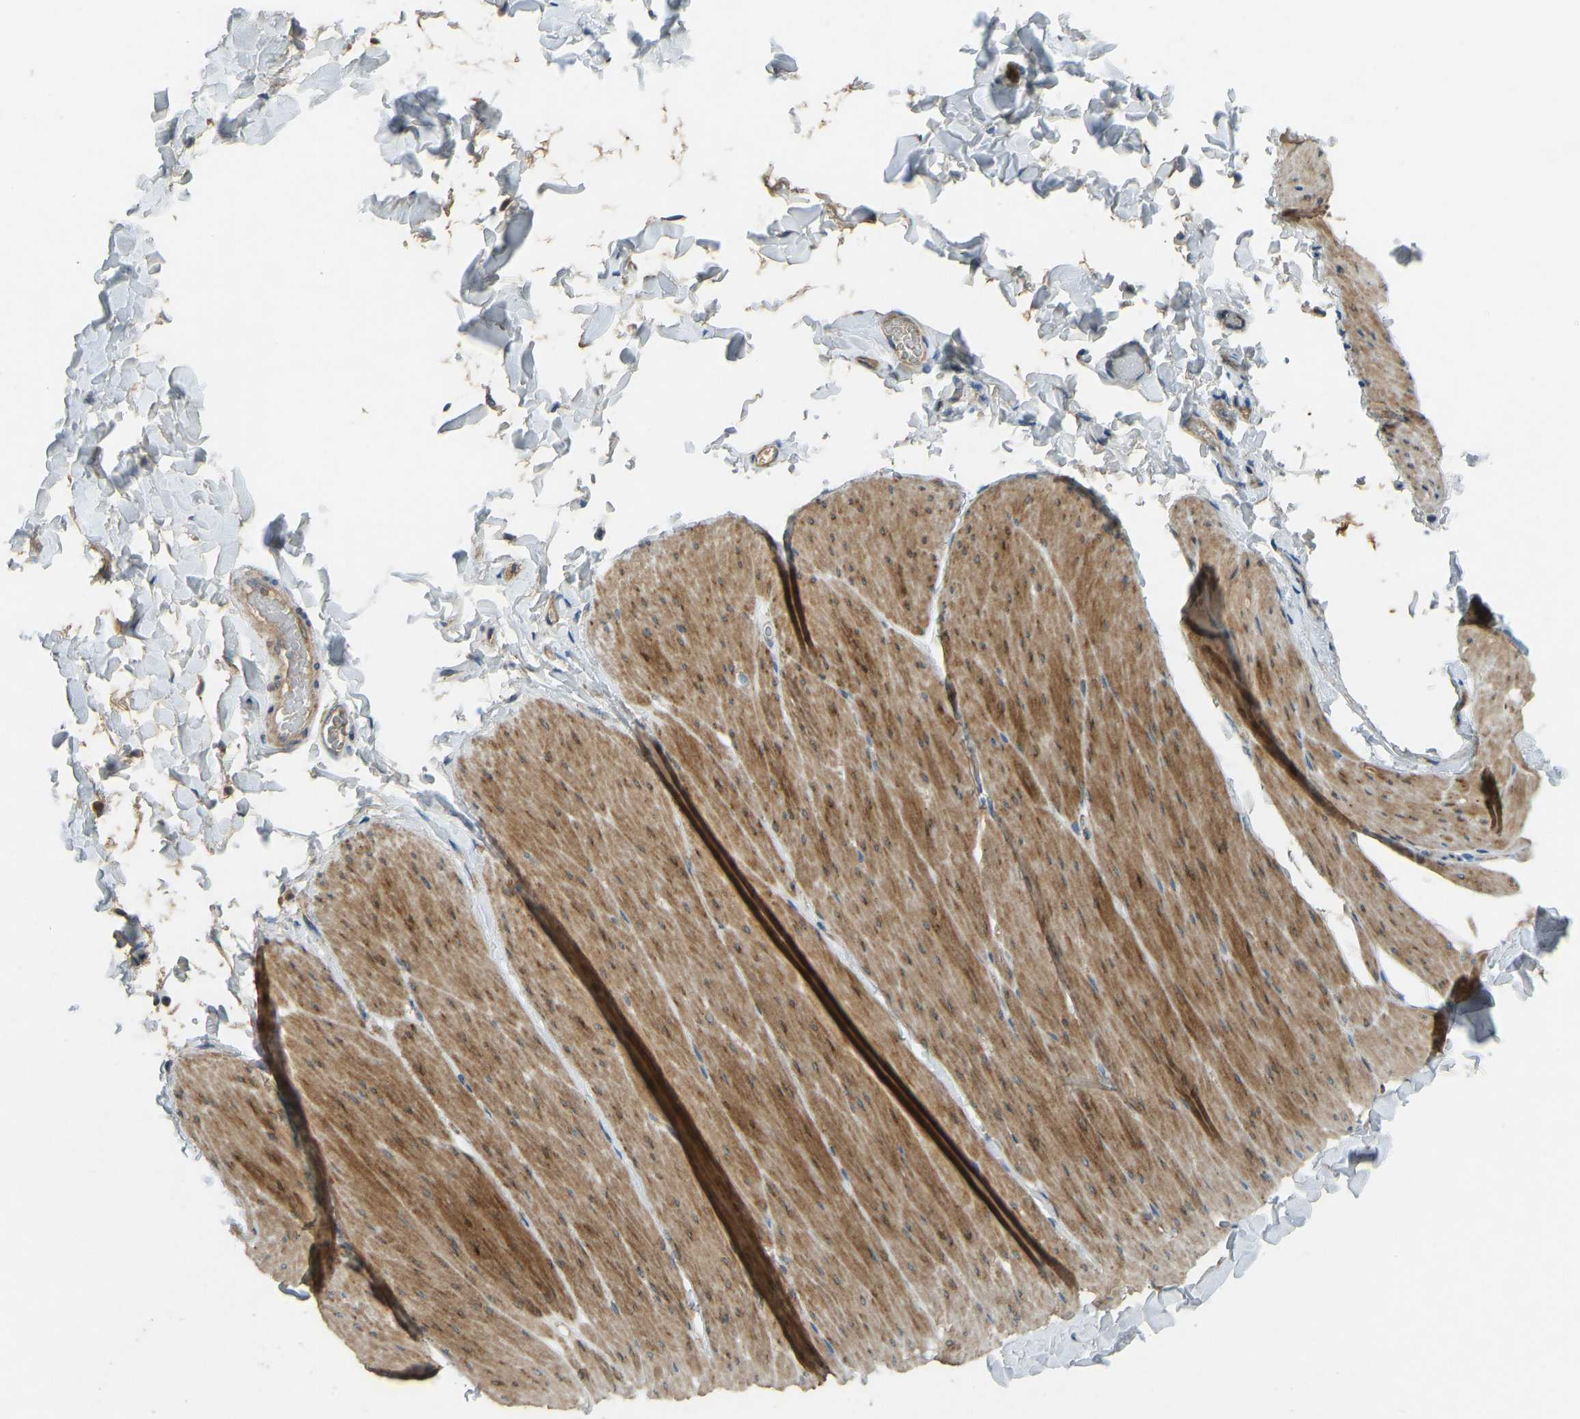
{"staining": {"intensity": "moderate", "quantity": ">75%", "location": "cytoplasmic/membranous"}, "tissue": "smooth muscle", "cell_type": "Smooth muscle cells", "image_type": "normal", "snomed": [{"axis": "morphology", "description": "Normal tissue, NOS"}, {"axis": "topography", "description": "Smooth muscle"}, {"axis": "topography", "description": "Colon"}], "caption": "Protein expression by immunohistochemistry shows moderate cytoplasmic/membranous staining in approximately >75% of smooth muscle cells in unremarkable smooth muscle. The staining was performed using DAB (3,3'-diaminobenzidine) to visualize the protein expression in brown, while the nuclei were stained in blue with hematoxylin (Magnification: 20x).", "gene": "STAU2", "patient": {"sex": "male", "age": 67}}